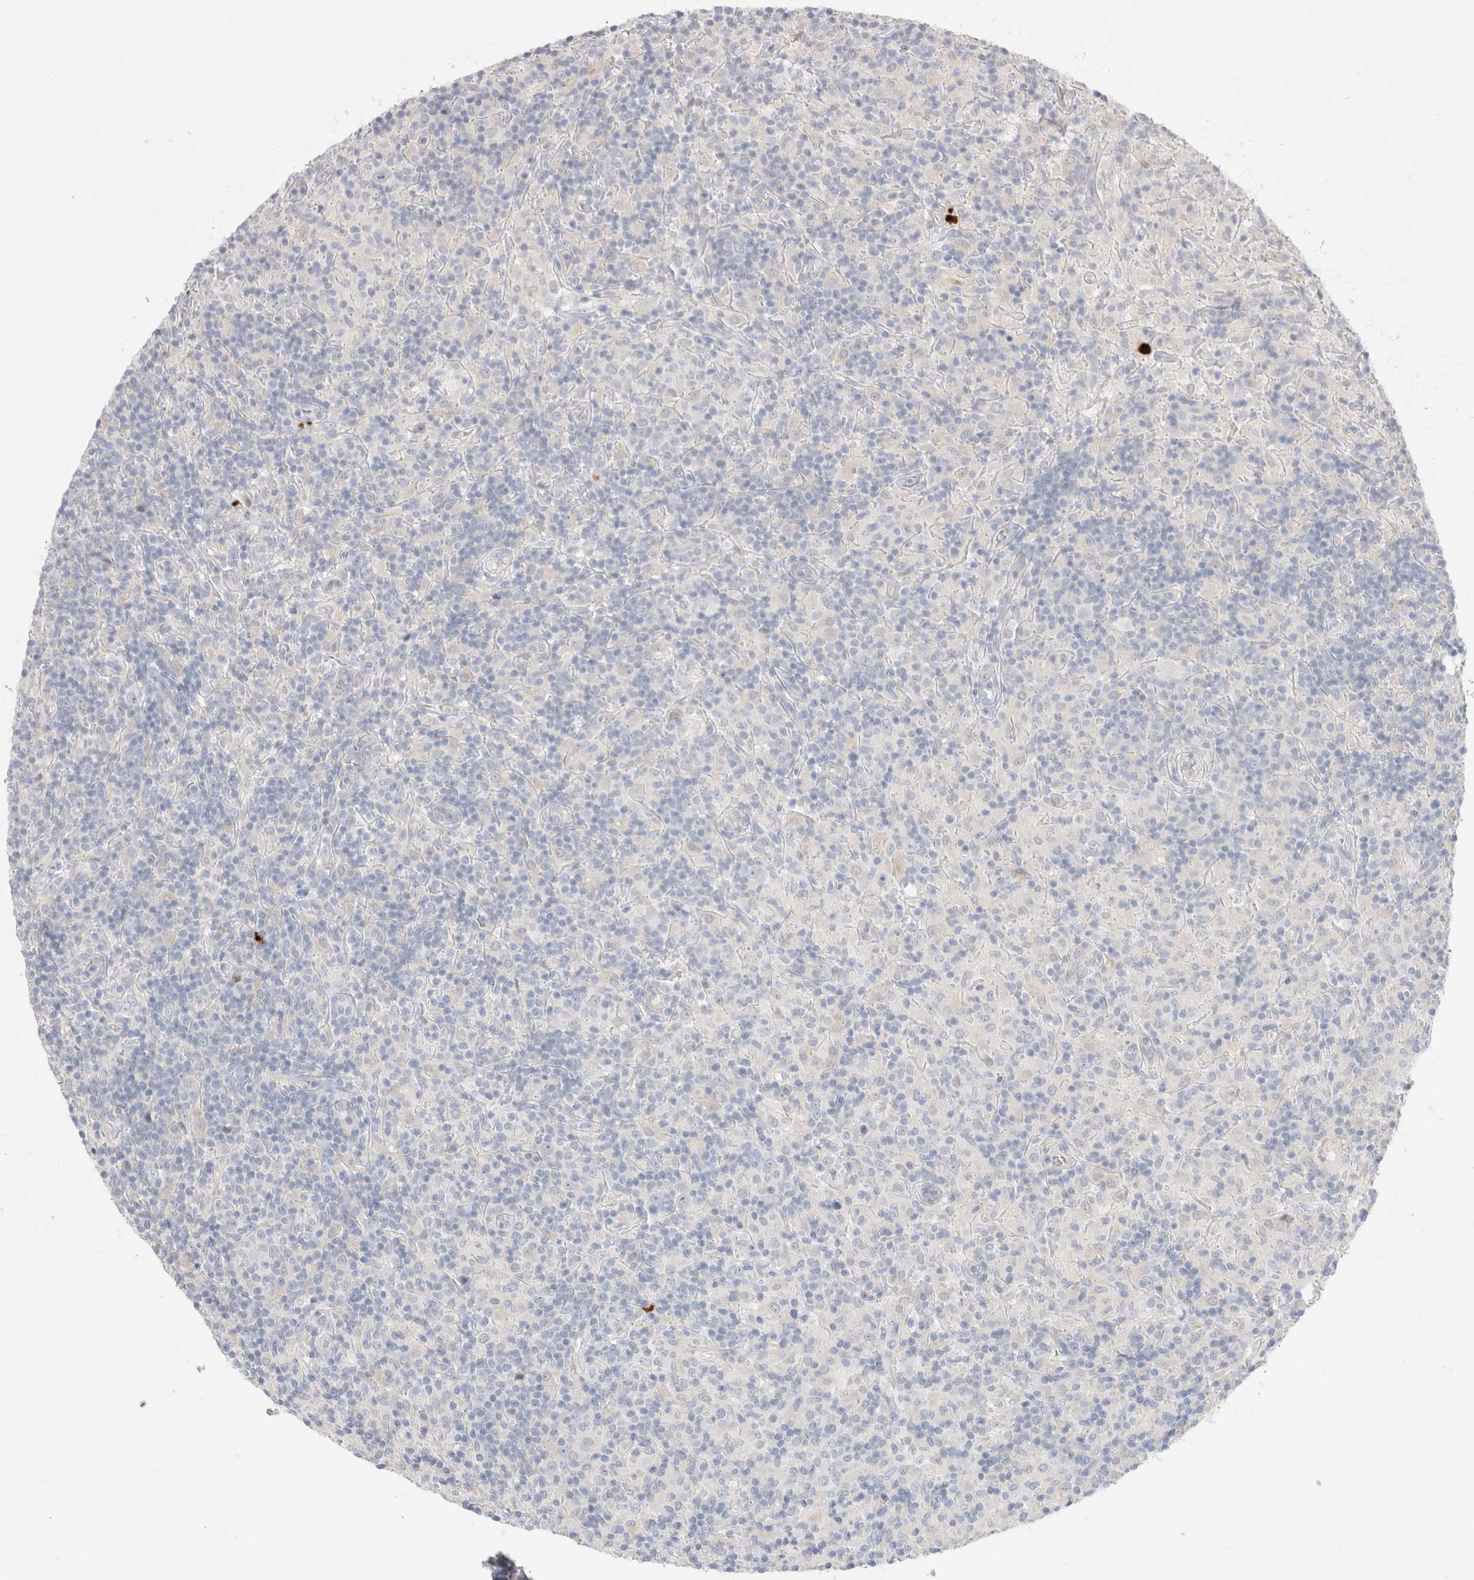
{"staining": {"intensity": "negative", "quantity": "none", "location": "none"}, "tissue": "lymphoma", "cell_type": "Tumor cells", "image_type": "cancer", "snomed": [{"axis": "morphology", "description": "Hodgkin's disease, NOS"}, {"axis": "topography", "description": "Lymph node"}], "caption": "Tumor cells are negative for brown protein staining in Hodgkin's disease.", "gene": "HPGDS", "patient": {"sex": "male", "age": 70}}